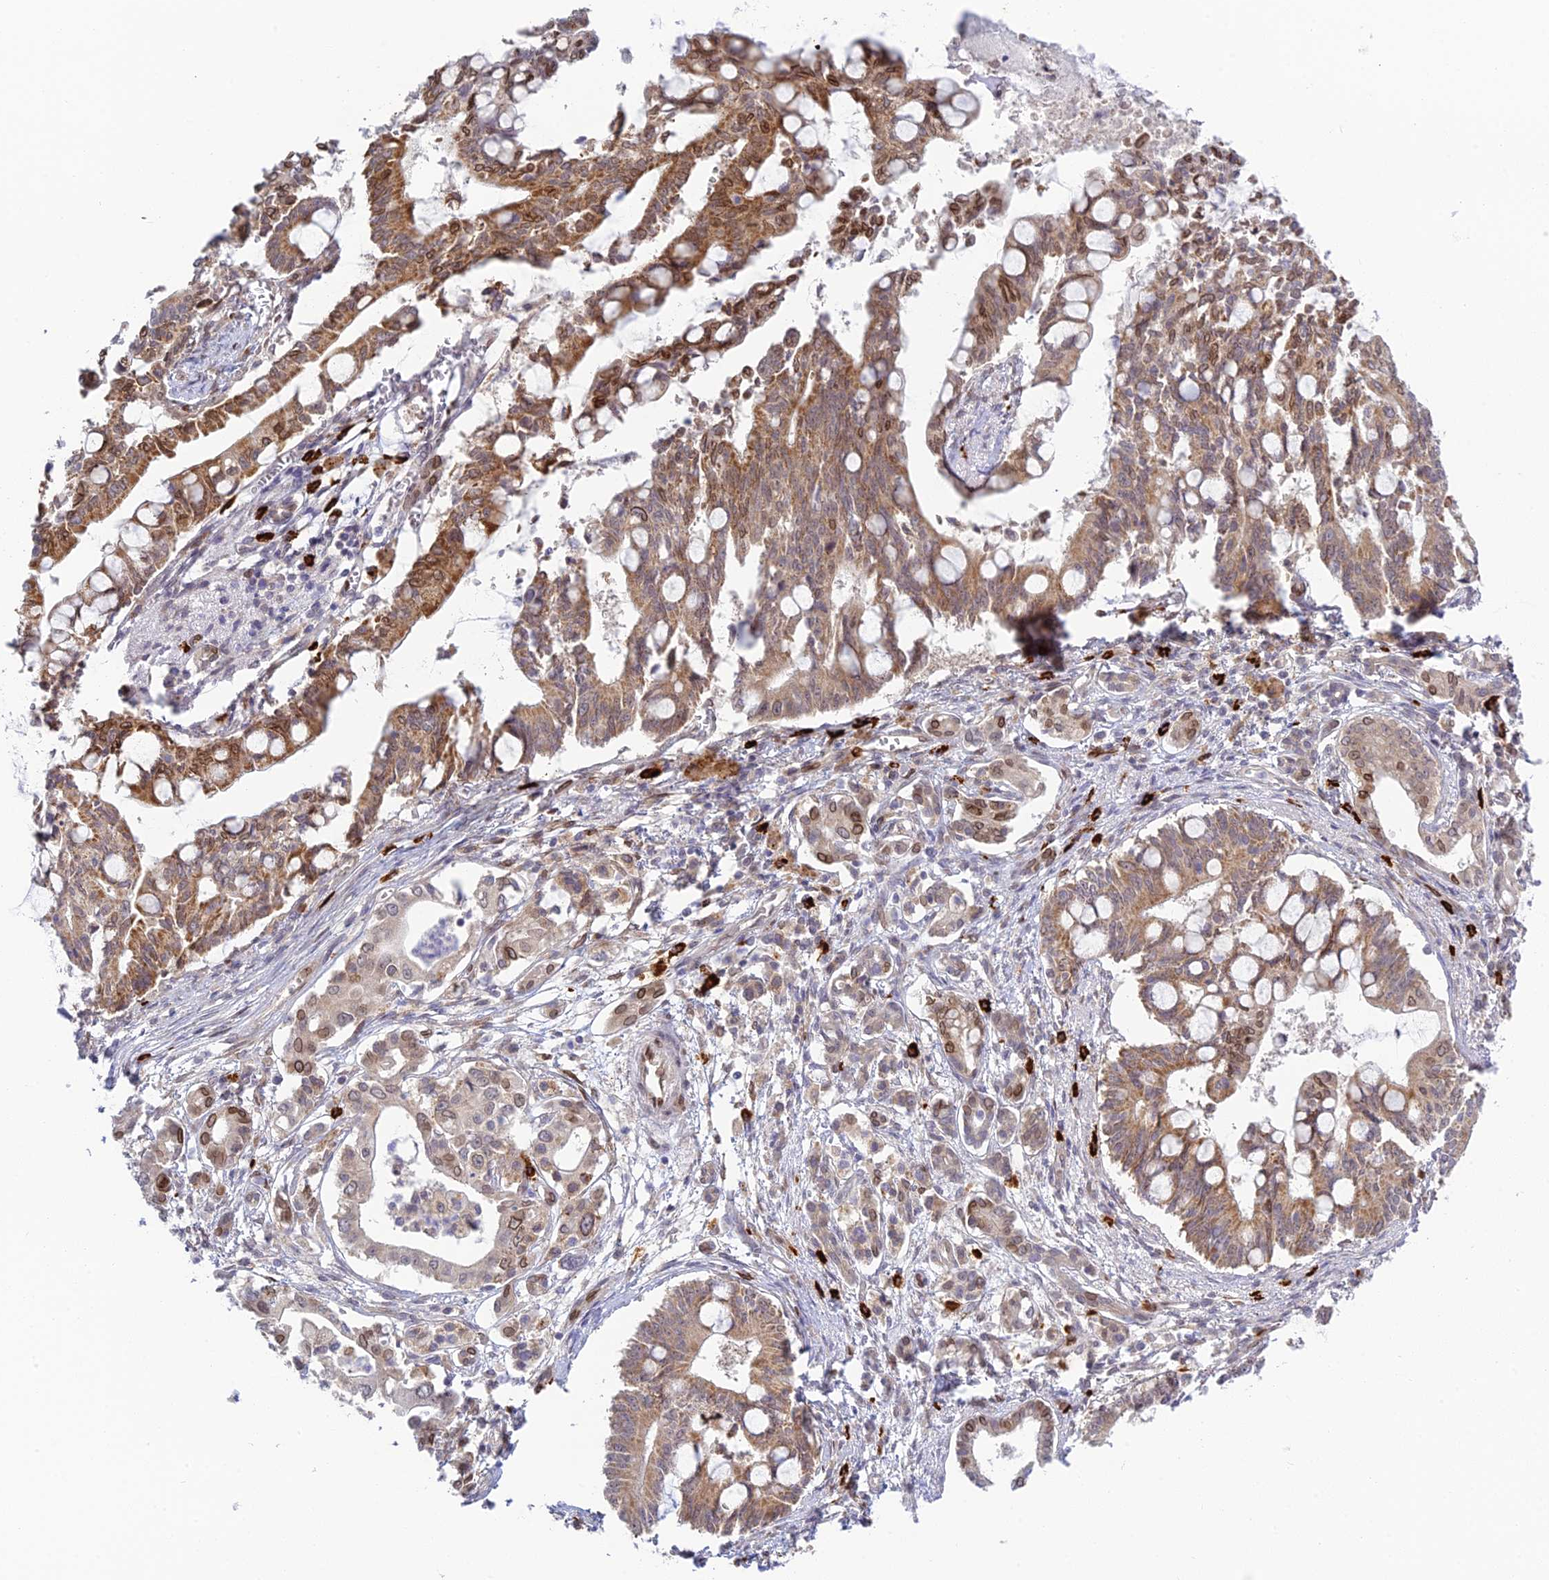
{"staining": {"intensity": "moderate", "quantity": ">75%", "location": "cytoplasmic/membranous,nuclear"}, "tissue": "pancreatic cancer", "cell_type": "Tumor cells", "image_type": "cancer", "snomed": [{"axis": "morphology", "description": "Adenocarcinoma, NOS"}, {"axis": "topography", "description": "Pancreas"}], "caption": "Protein expression by immunohistochemistry (IHC) demonstrates moderate cytoplasmic/membranous and nuclear expression in approximately >75% of tumor cells in pancreatic cancer.", "gene": "SKIC8", "patient": {"sex": "male", "age": 68}}